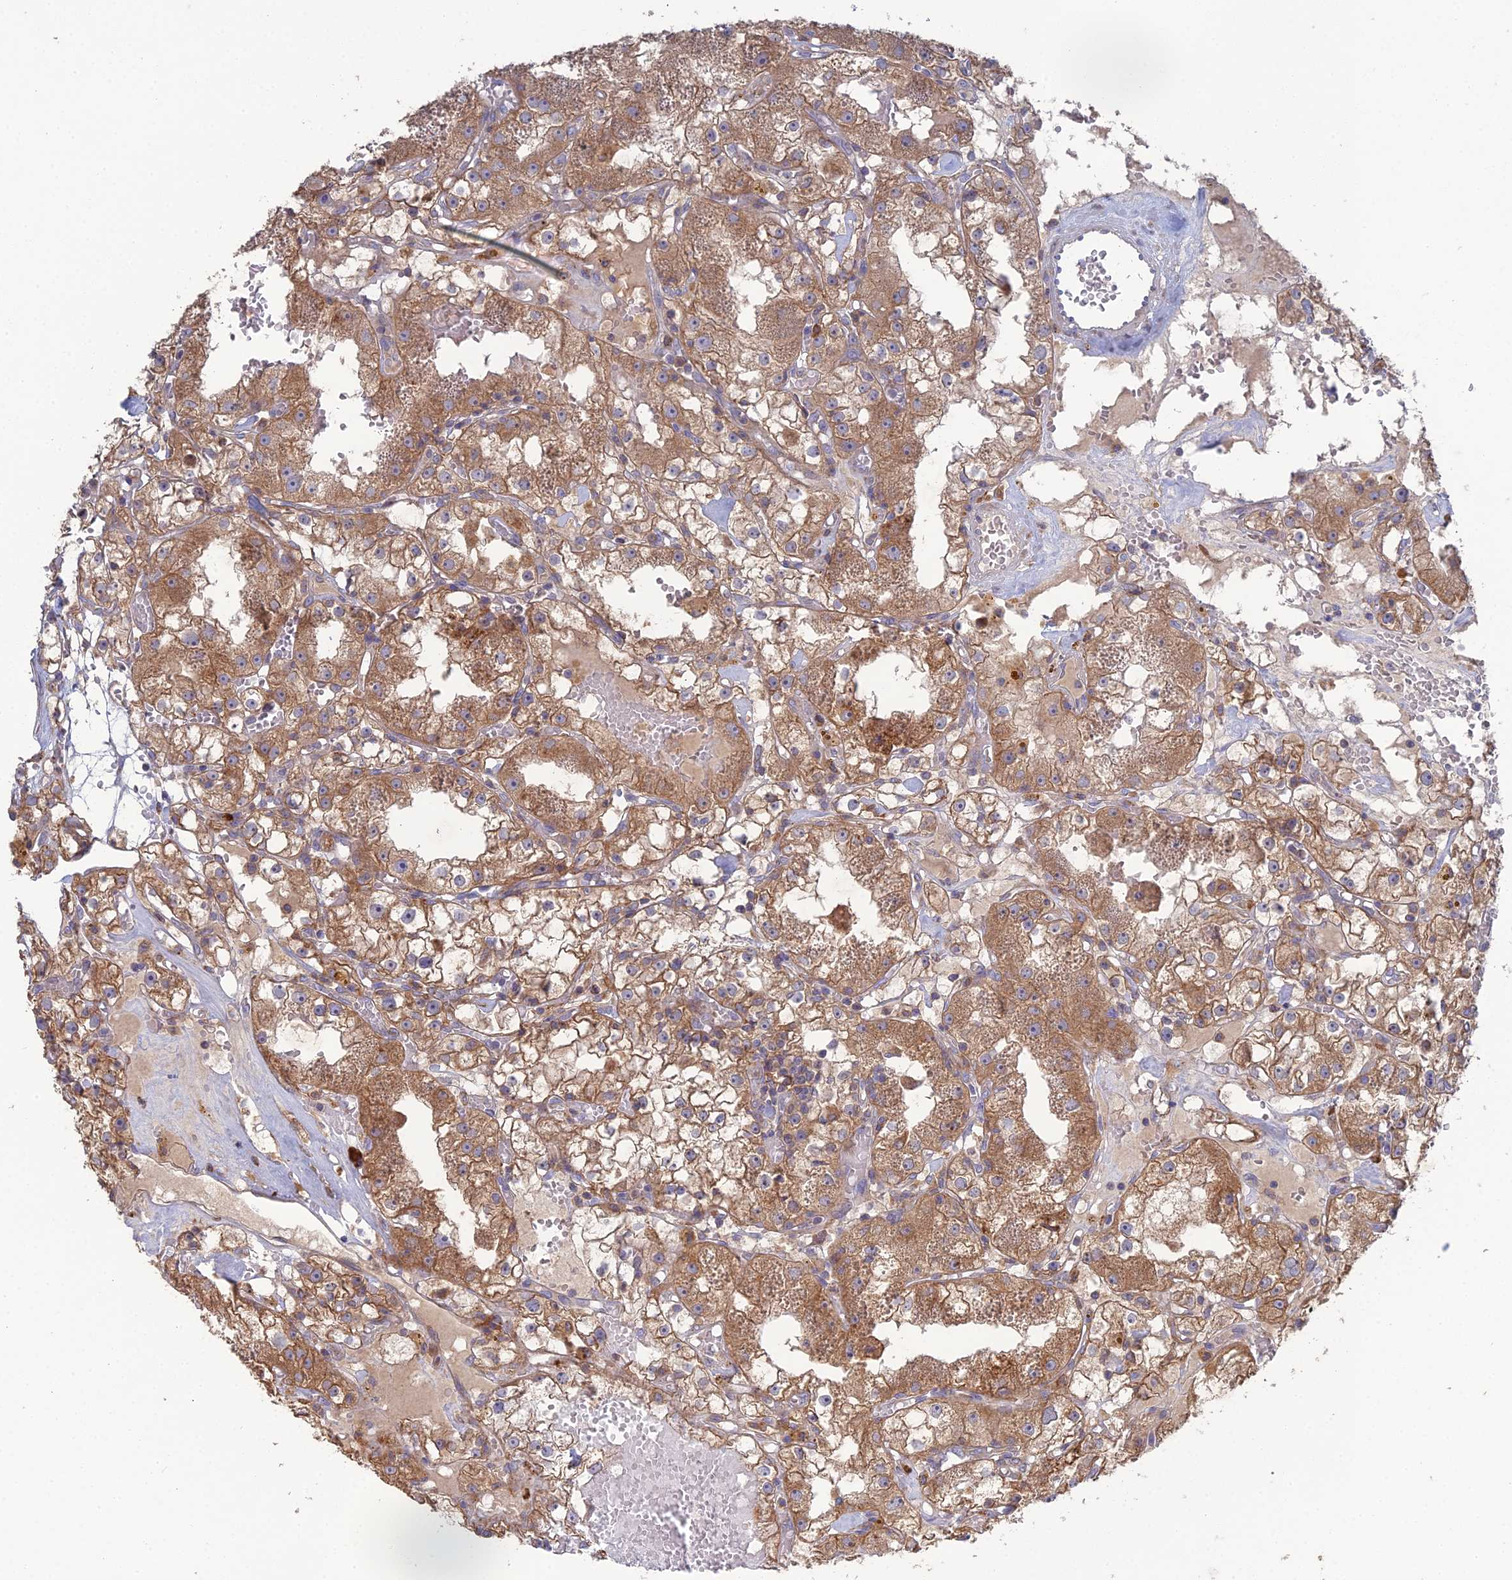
{"staining": {"intensity": "moderate", "quantity": ">75%", "location": "cytoplasmic/membranous"}, "tissue": "renal cancer", "cell_type": "Tumor cells", "image_type": "cancer", "snomed": [{"axis": "morphology", "description": "Adenocarcinoma, NOS"}, {"axis": "topography", "description": "Kidney"}], "caption": "Tumor cells exhibit moderate cytoplasmic/membranous positivity in approximately >75% of cells in renal cancer. (Stains: DAB in brown, nuclei in blue, Microscopy: brightfield microscopy at high magnification).", "gene": "TRAPPC6A", "patient": {"sex": "male", "age": 56}}